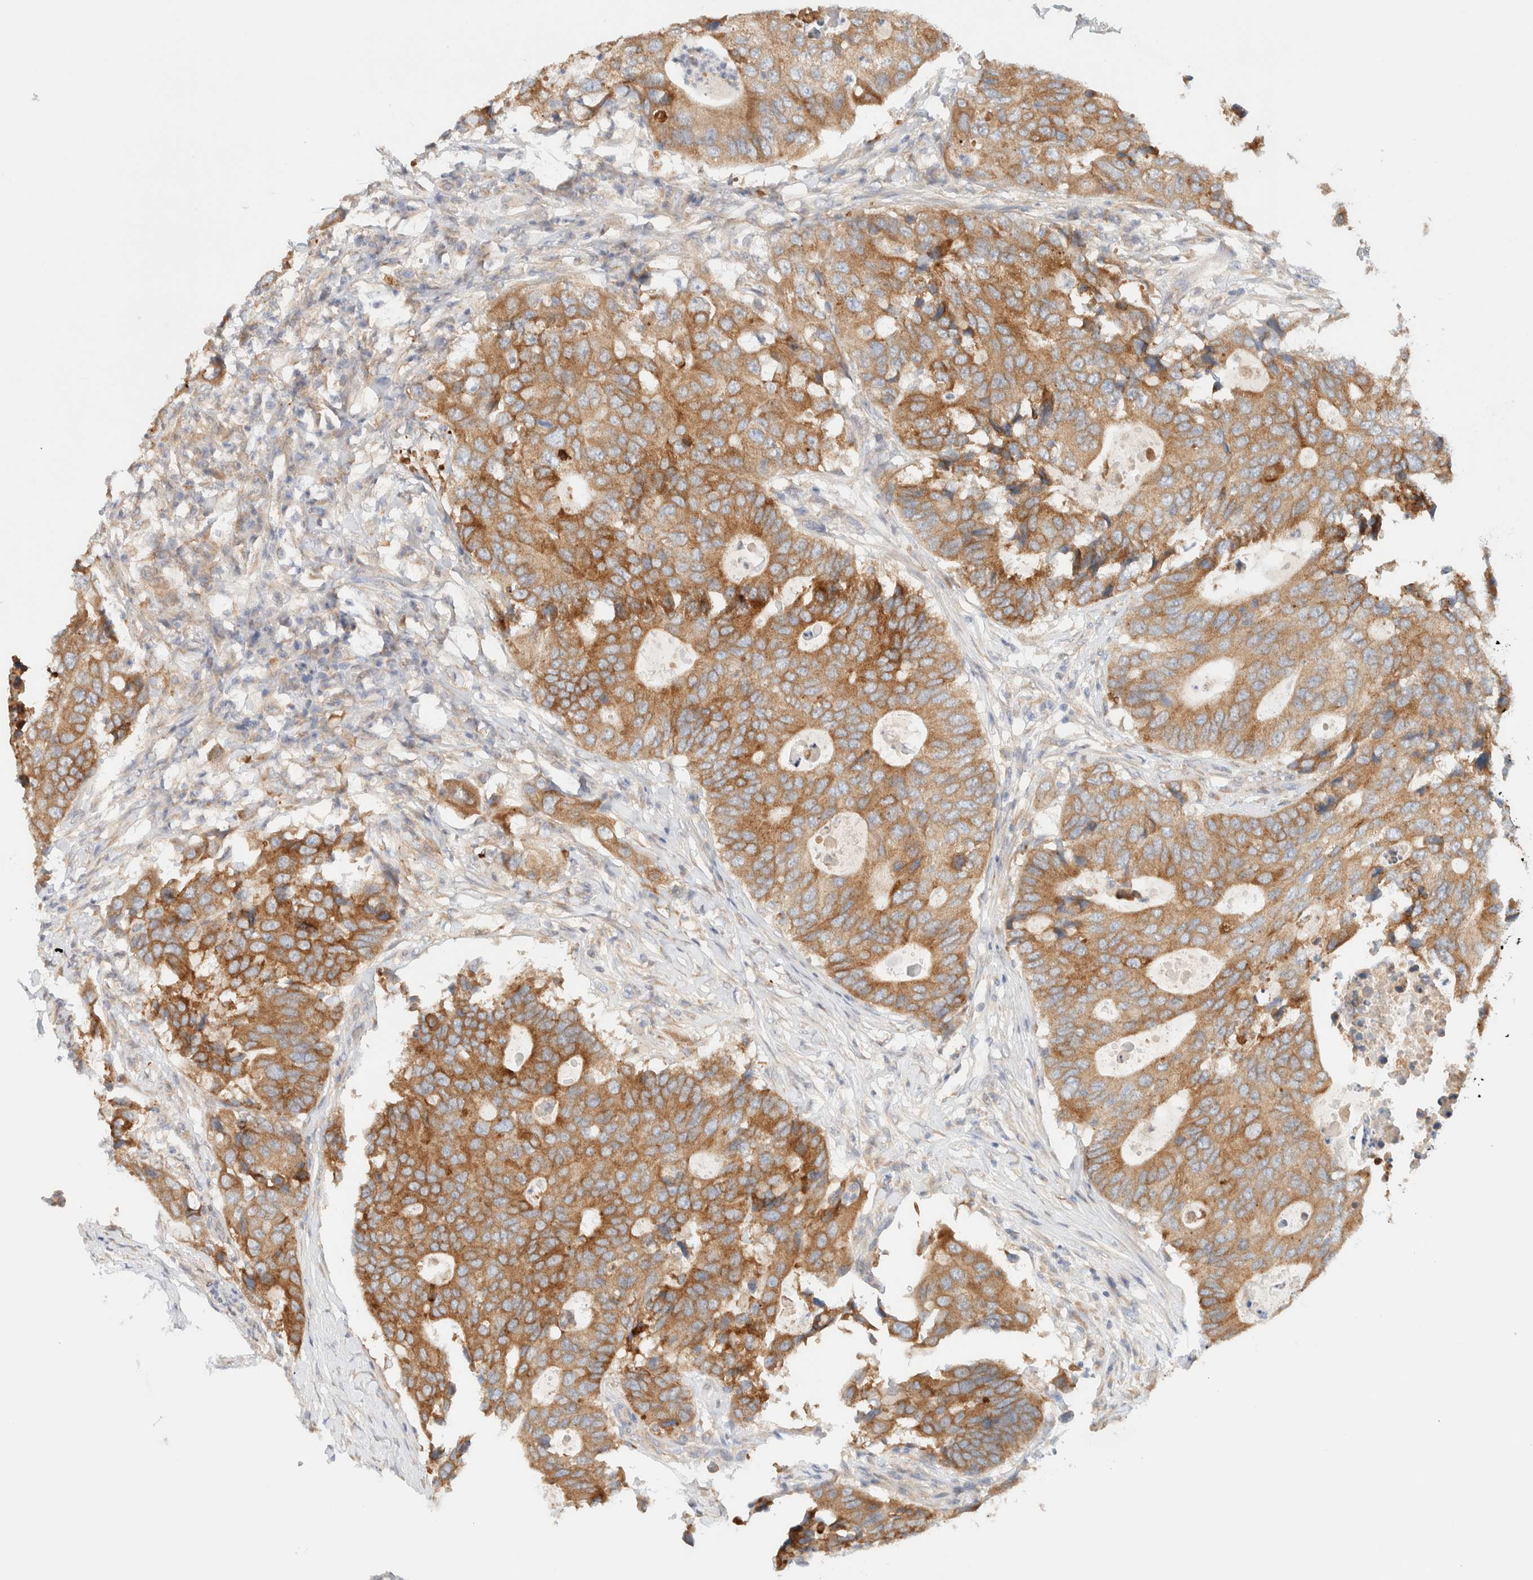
{"staining": {"intensity": "moderate", "quantity": ">75%", "location": "cytoplasmic/membranous"}, "tissue": "colorectal cancer", "cell_type": "Tumor cells", "image_type": "cancer", "snomed": [{"axis": "morphology", "description": "Adenocarcinoma, NOS"}, {"axis": "topography", "description": "Colon"}], "caption": "A brown stain shows moderate cytoplasmic/membranous positivity of a protein in human colorectal adenocarcinoma tumor cells.", "gene": "NT5C", "patient": {"sex": "male", "age": 71}}